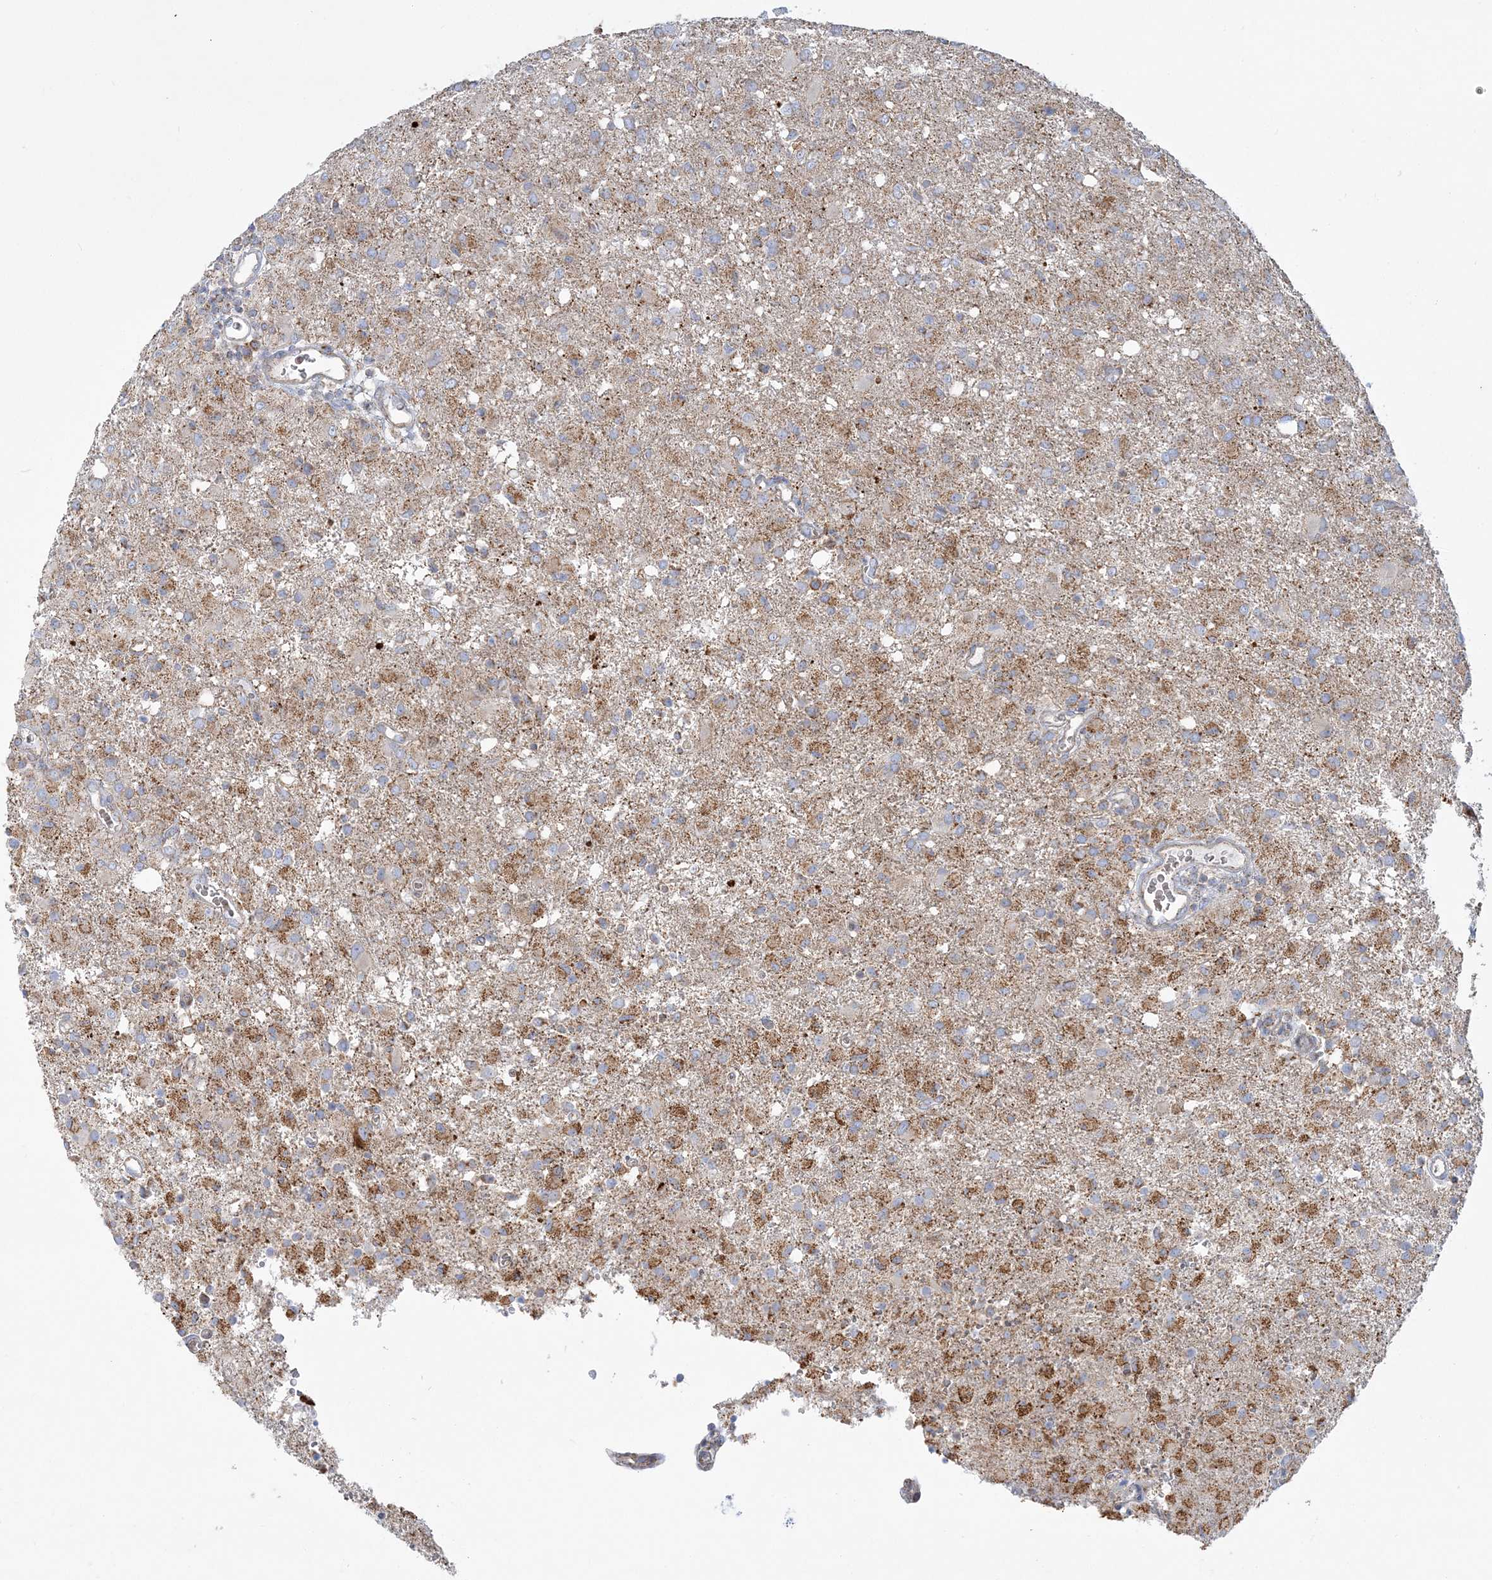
{"staining": {"intensity": "moderate", "quantity": "<25%", "location": "cytoplasmic/membranous"}, "tissue": "glioma", "cell_type": "Tumor cells", "image_type": "cancer", "snomed": [{"axis": "morphology", "description": "Glioma, malignant, High grade"}, {"axis": "topography", "description": "Brain"}], "caption": "The photomicrograph shows immunohistochemical staining of glioma. There is moderate cytoplasmic/membranous expression is present in approximately <25% of tumor cells.", "gene": "TBC1D14", "patient": {"sex": "female", "age": 57}}